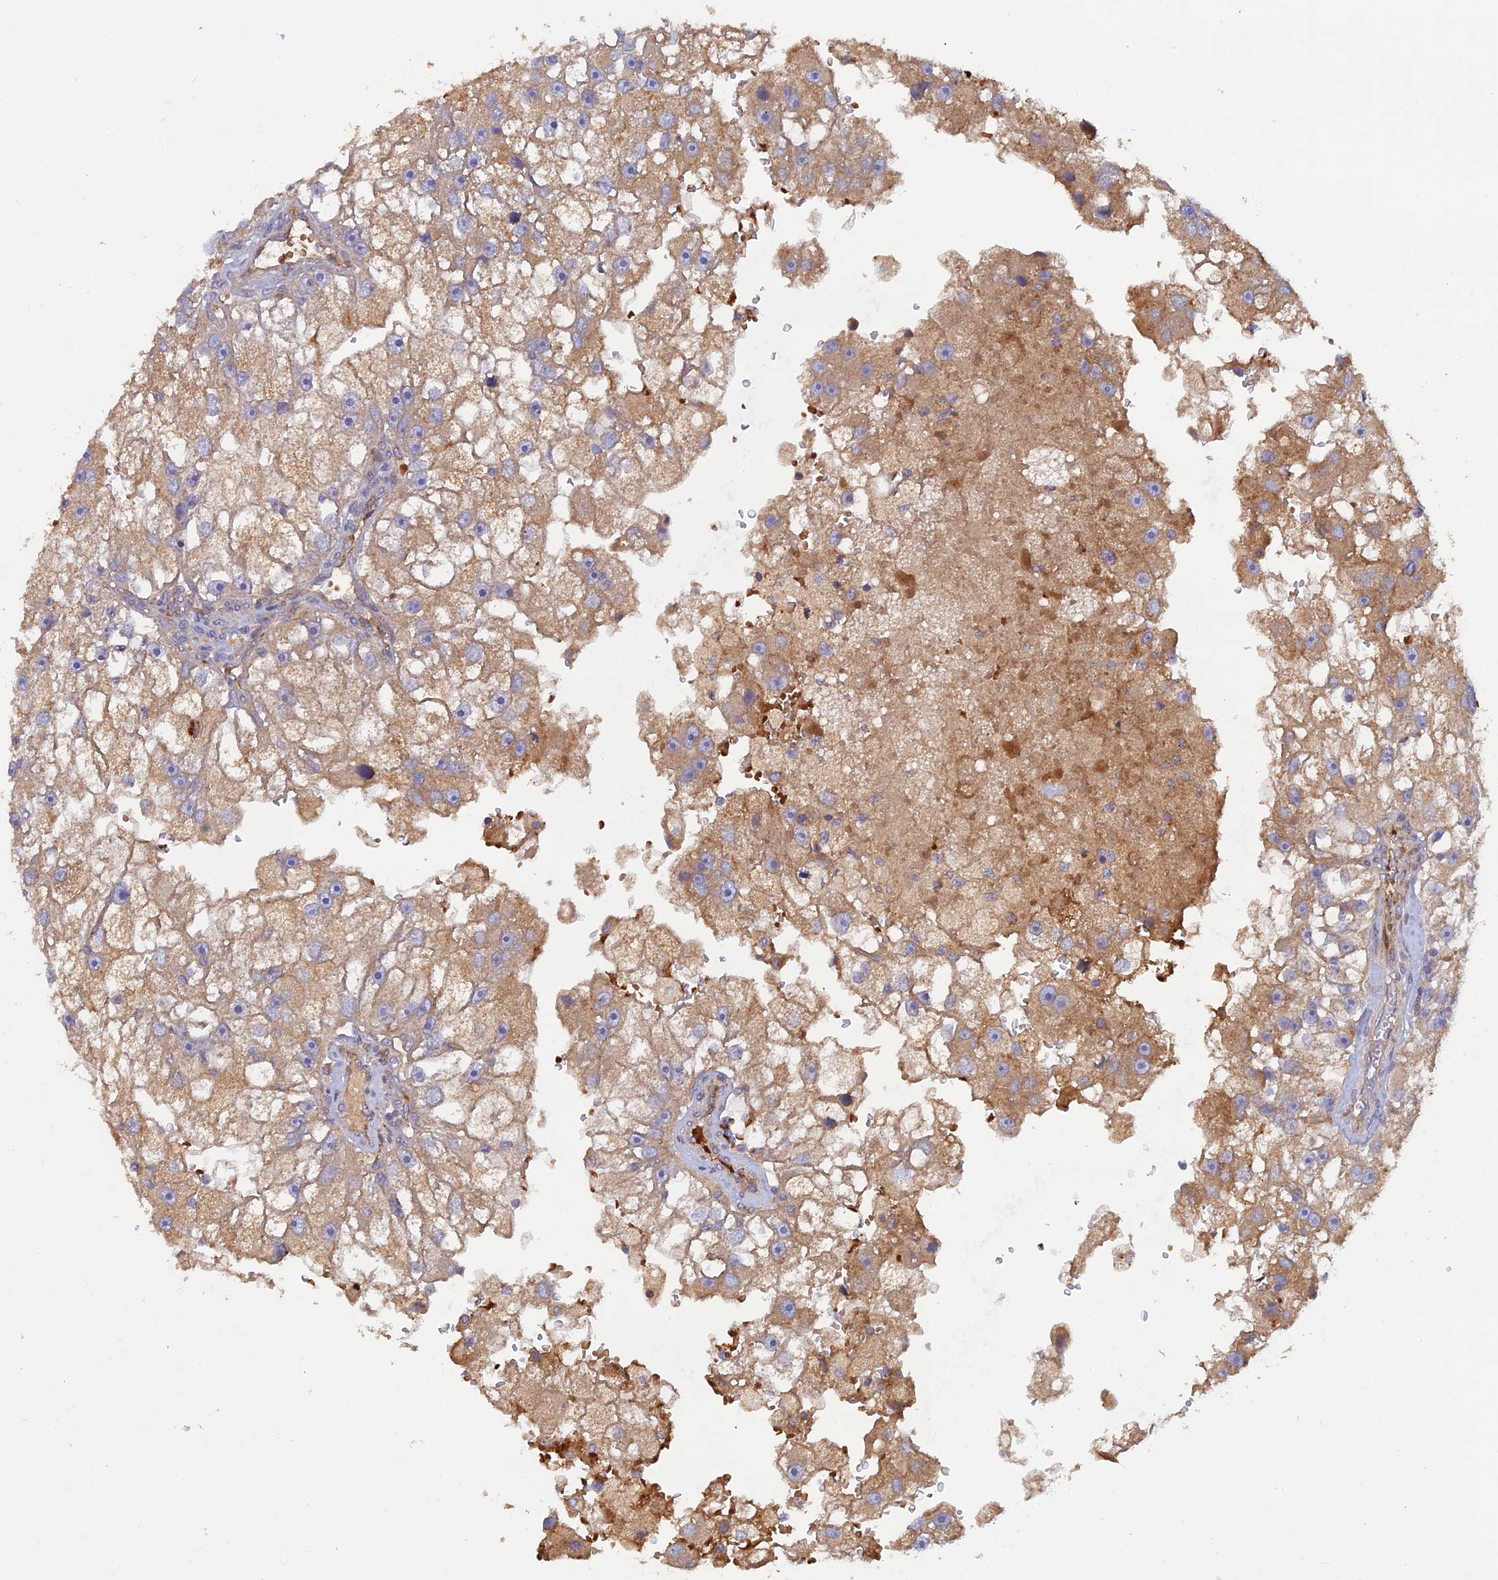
{"staining": {"intensity": "weak", "quantity": ">75%", "location": "cytoplasmic/membranous"}, "tissue": "renal cancer", "cell_type": "Tumor cells", "image_type": "cancer", "snomed": [{"axis": "morphology", "description": "Adenocarcinoma, NOS"}, {"axis": "topography", "description": "Kidney"}], "caption": "Immunohistochemistry (DAB (3,3'-diaminobenzidine)) staining of renal cancer displays weak cytoplasmic/membranous protein staining in about >75% of tumor cells.", "gene": "GMCL1", "patient": {"sex": "male", "age": 63}}